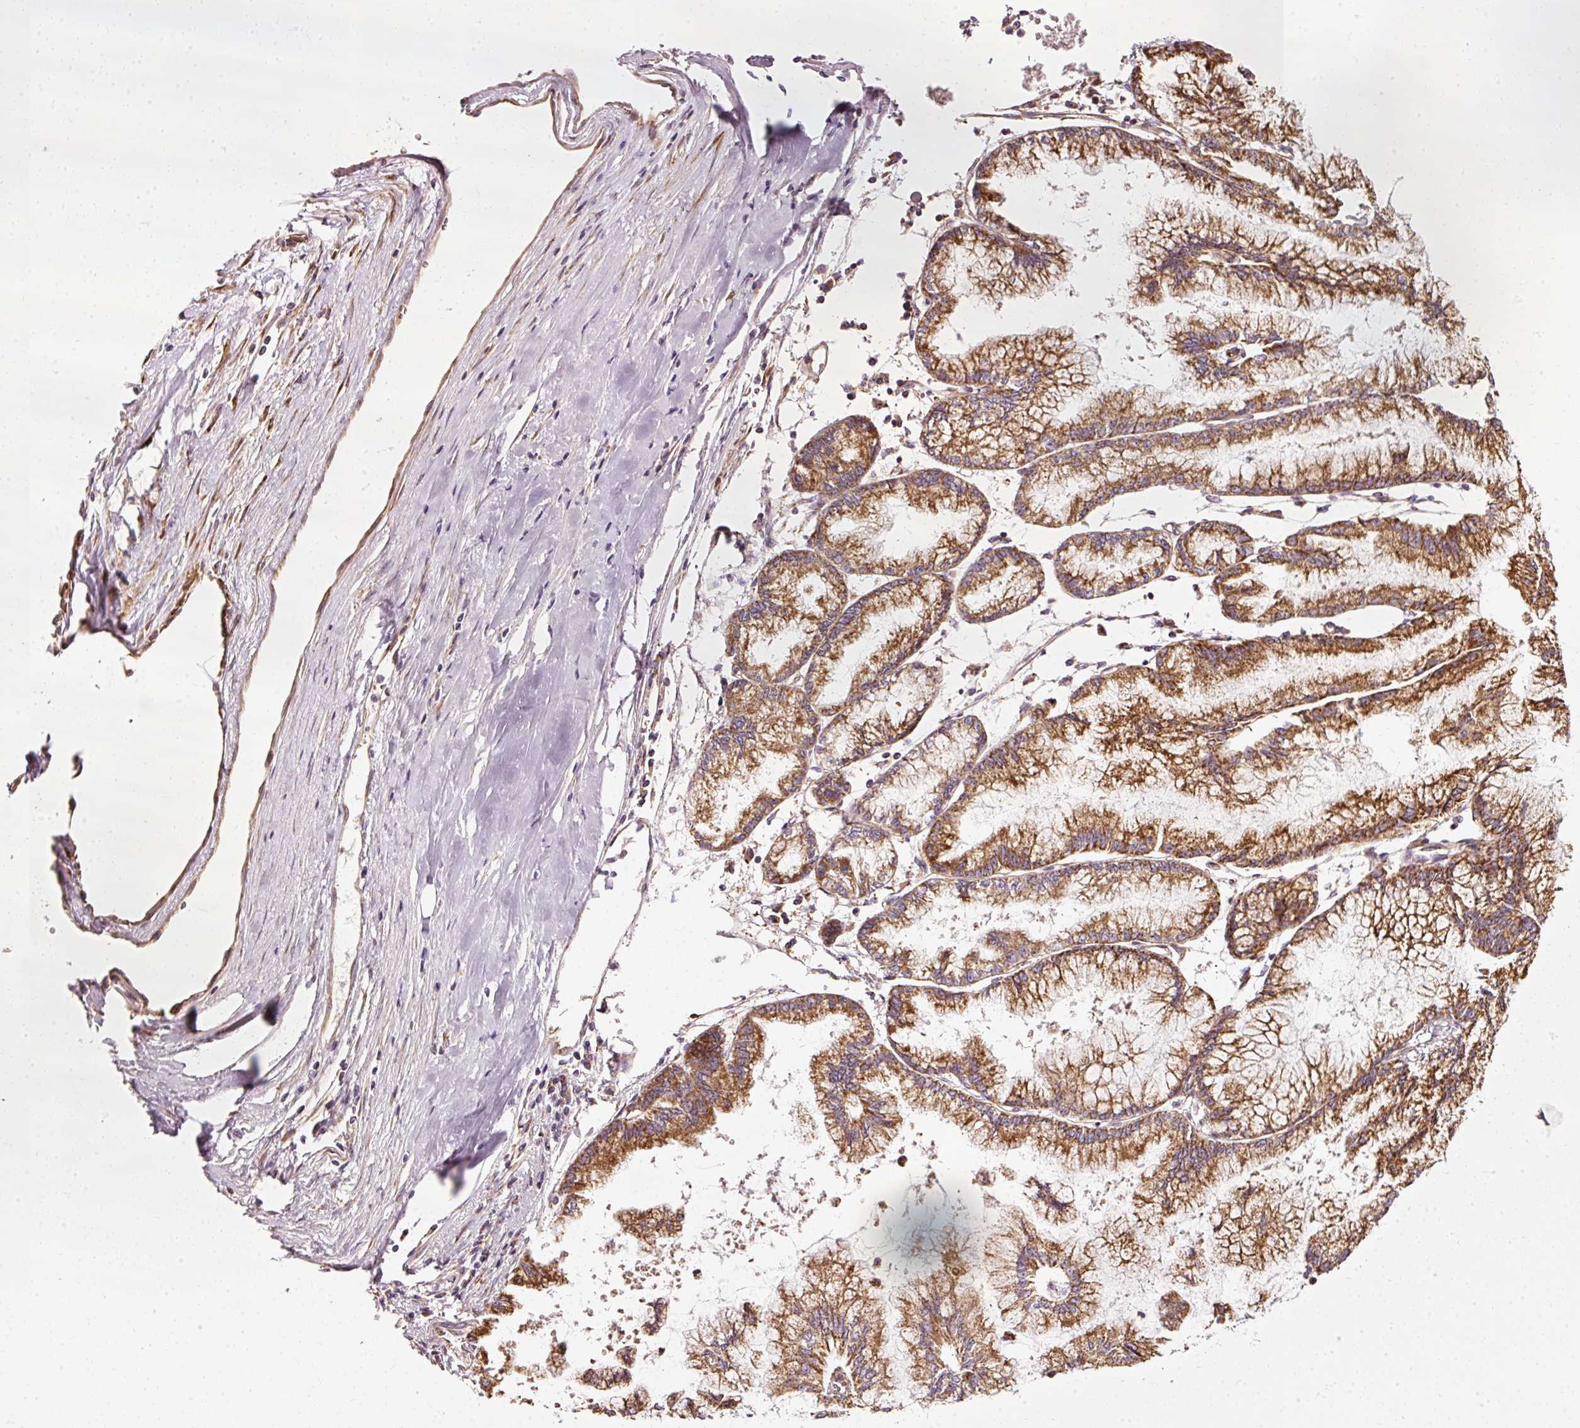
{"staining": {"intensity": "moderate", "quantity": ">75%", "location": "cytoplasmic/membranous"}, "tissue": "pancreatic cancer", "cell_type": "Tumor cells", "image_type": "cancer", "snomed": [{"axis": "morphology", "description": "Adenocarcinoma, NOS"}, {"axis": "topography", "description": "Pancreas"}], "caption": "An image of pancreatic adenocarcinoma stained for a protein exhibits moderate cytoplasmic/membranous brown staining in tumor cells. Nuclei are stained in blue.", "gene": "ISCU", "patient": {"sex": "male", "age": 73}}